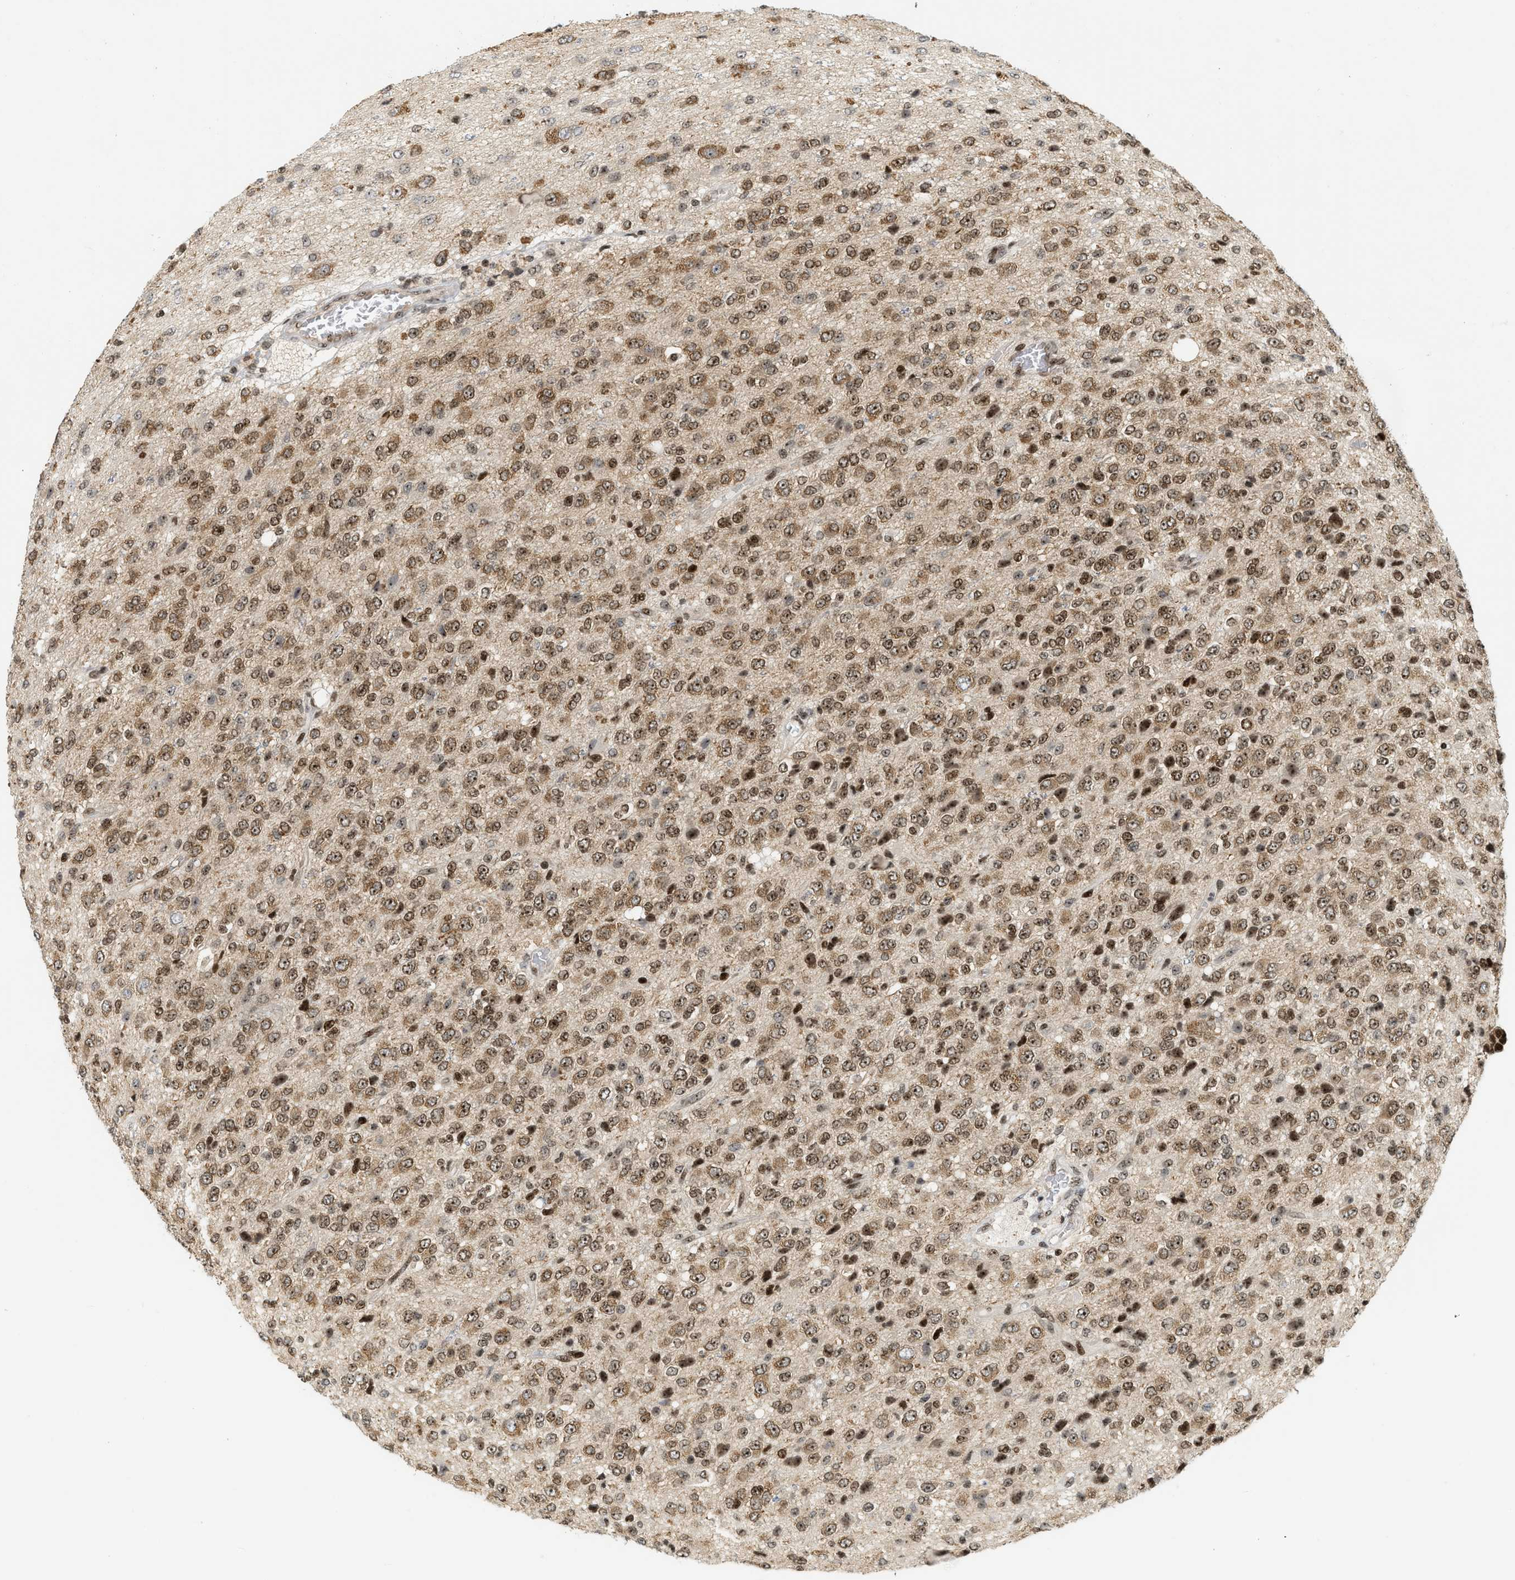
{"staining": {"intensity": "moderate", "quantity": "25%-75%", "location": "nuclear"}, "tissue": "glioma", "cell_type": "Tumor cells", "image_type": "cancer", "snomed": [{"axis": "morphology", "description": "Glioma, malignant, High grade"}, {"axis": "topography", "description": "pancreas cauda"}], "caption": "This micrograph reveals IHC staining of human glioma, with medium moderate nuclear expression in approximately 25%-75% of tumor cells.", "gene": "ZNF22", "patient": {"sex": "male", "age": 60}}